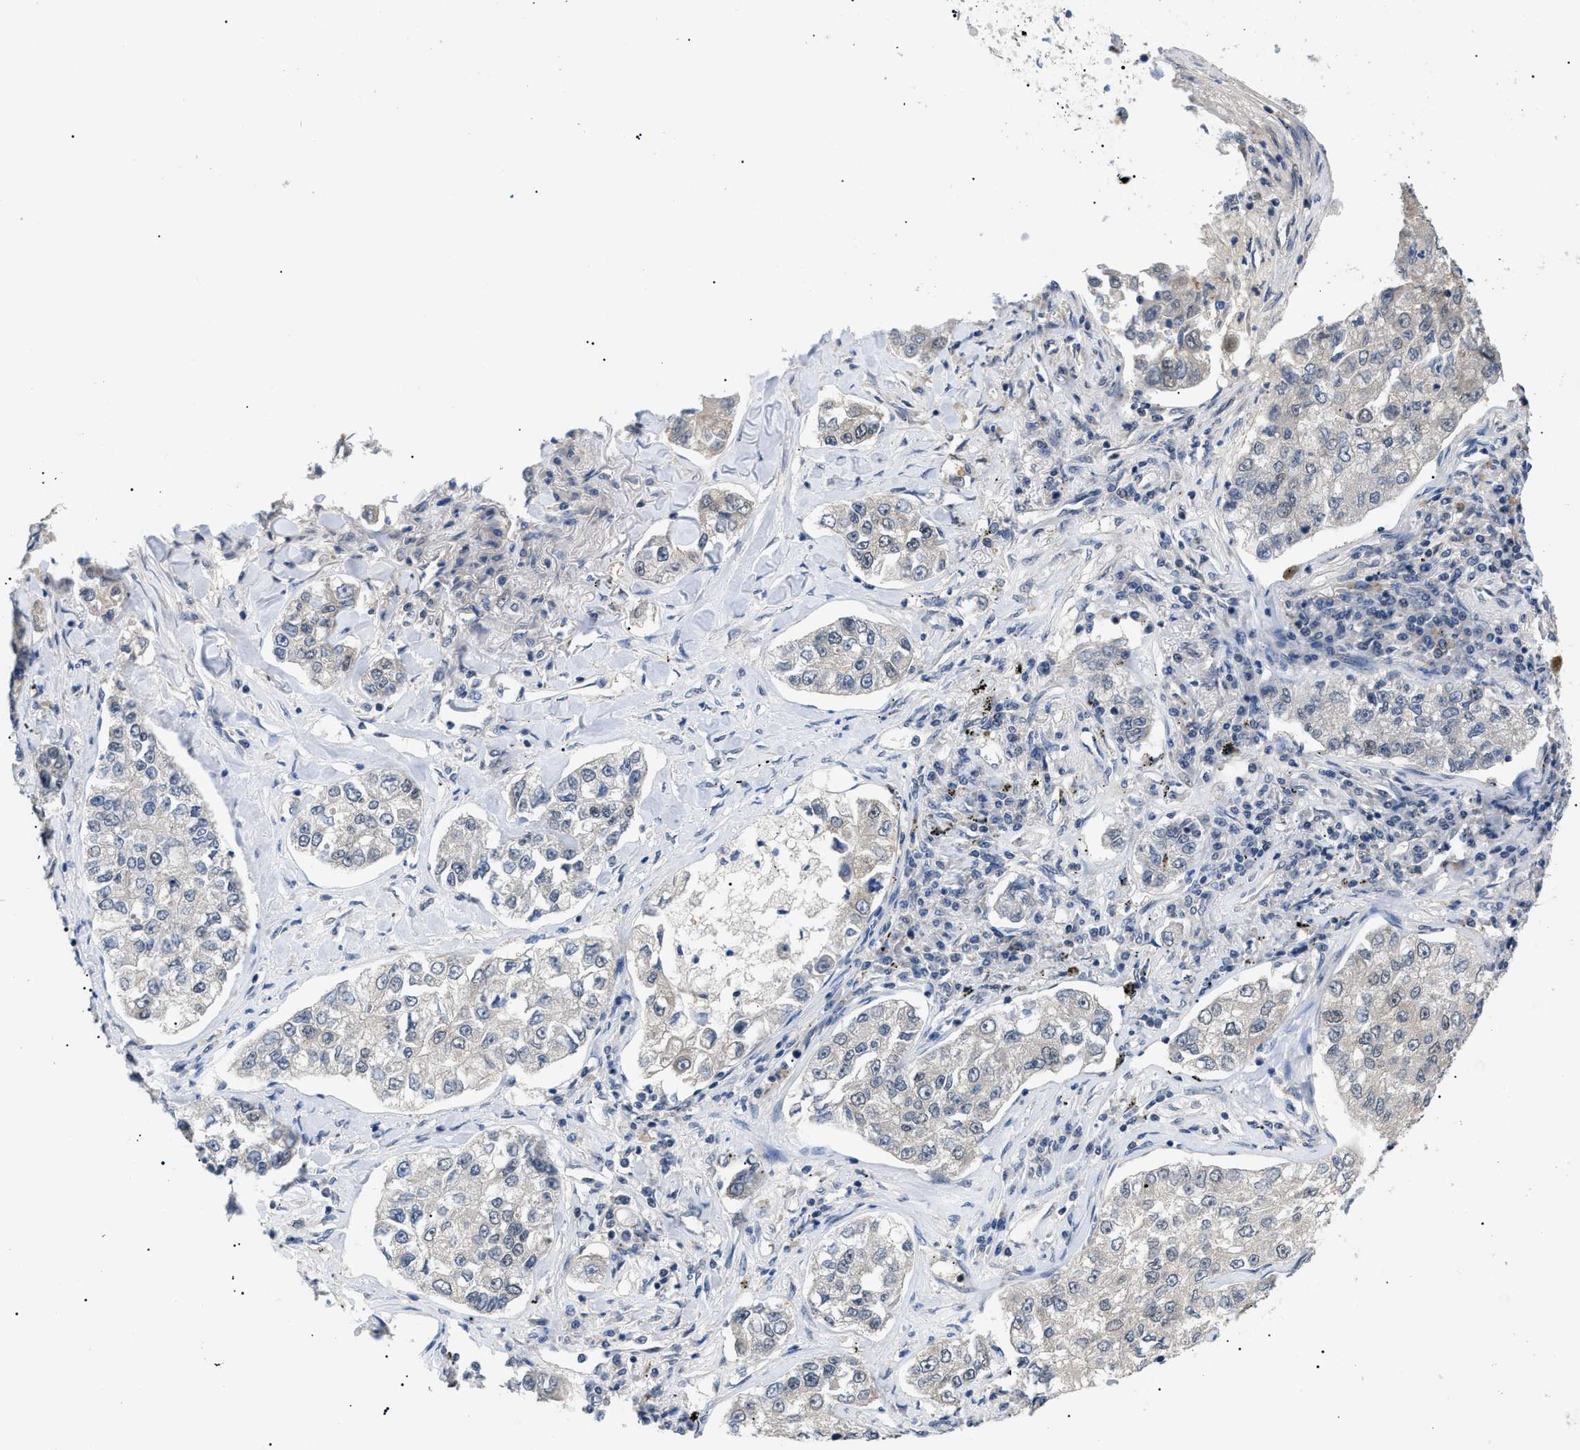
{"staining": {"intensity": "negative", "quantity": "none", "location": "none"}, "tissue": "lung cancer", "cell_type": "Tumor cells", "image_type": "cancer", "snomed": [{"axis": "morphology", "description": "Adenocarcinoma, NOS"}, {"axis": "topography", "description": "Lung"}], "caption": "The image displays no staining of tumor cells in lung adenocarcinoma.", "gene": "GARRE1", "patient": {"sex": "male", "age": 49}}